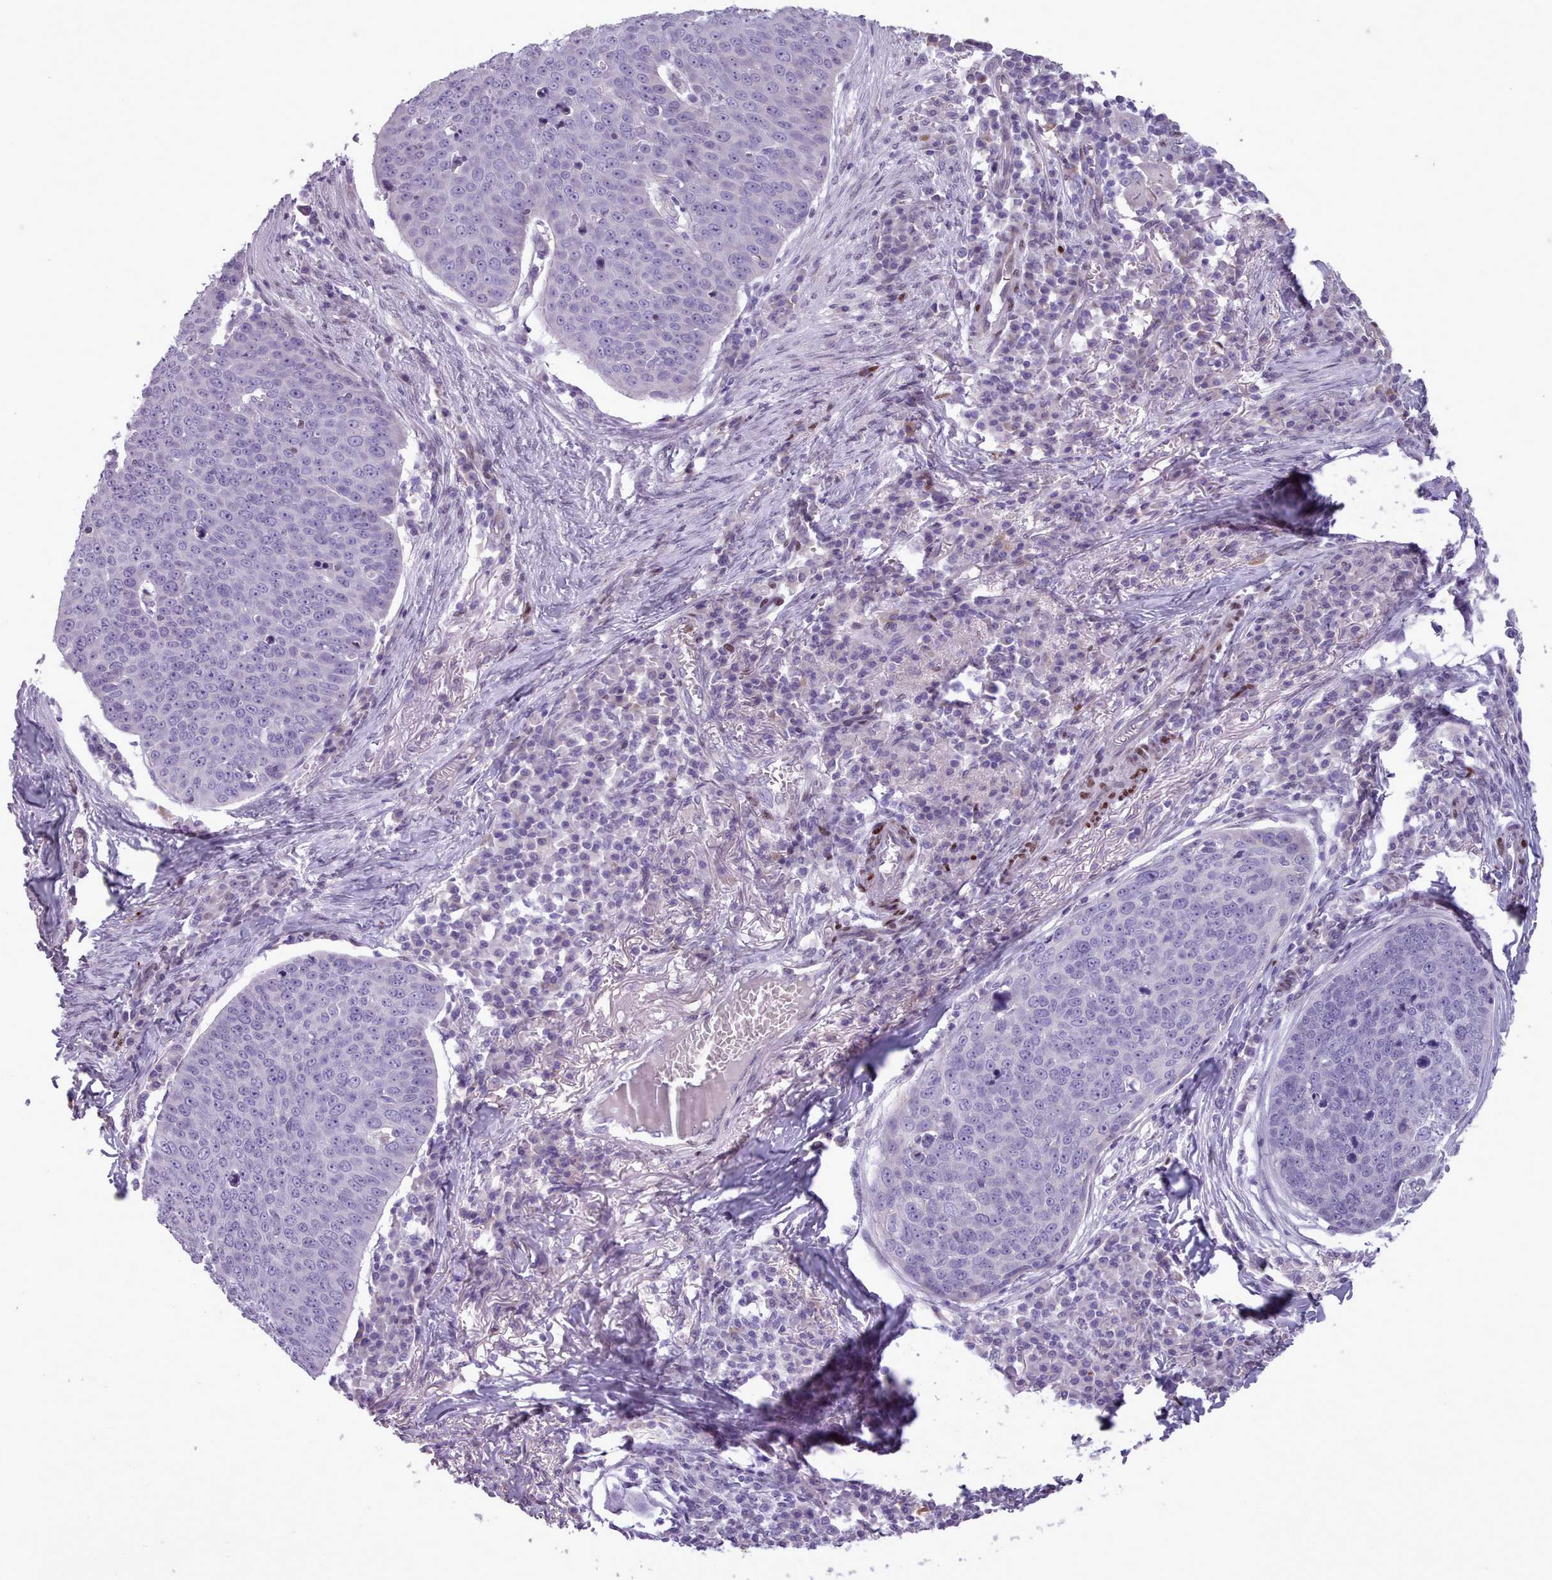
{"staining": {"intensity": "negative", "quantity": "none", "location": "none"}, "tissue": "skin cancer", "cell_type": "Tumor cells", "image_type": "cancer", "snomed": [{"axis": "morphology", "description": "Squamous cell carcinoma, NOS"}, {"axis": "topography", "description": "Skin"}], "caption": "High power microscopy micrograph of an immunohistochemistry (IHC) histopathology image of skin squamous cell carcinoma, revealing no significant expression in tumor cells.", "gene": "KCNT2", "patient": {"sex": "male", "age": 71}}